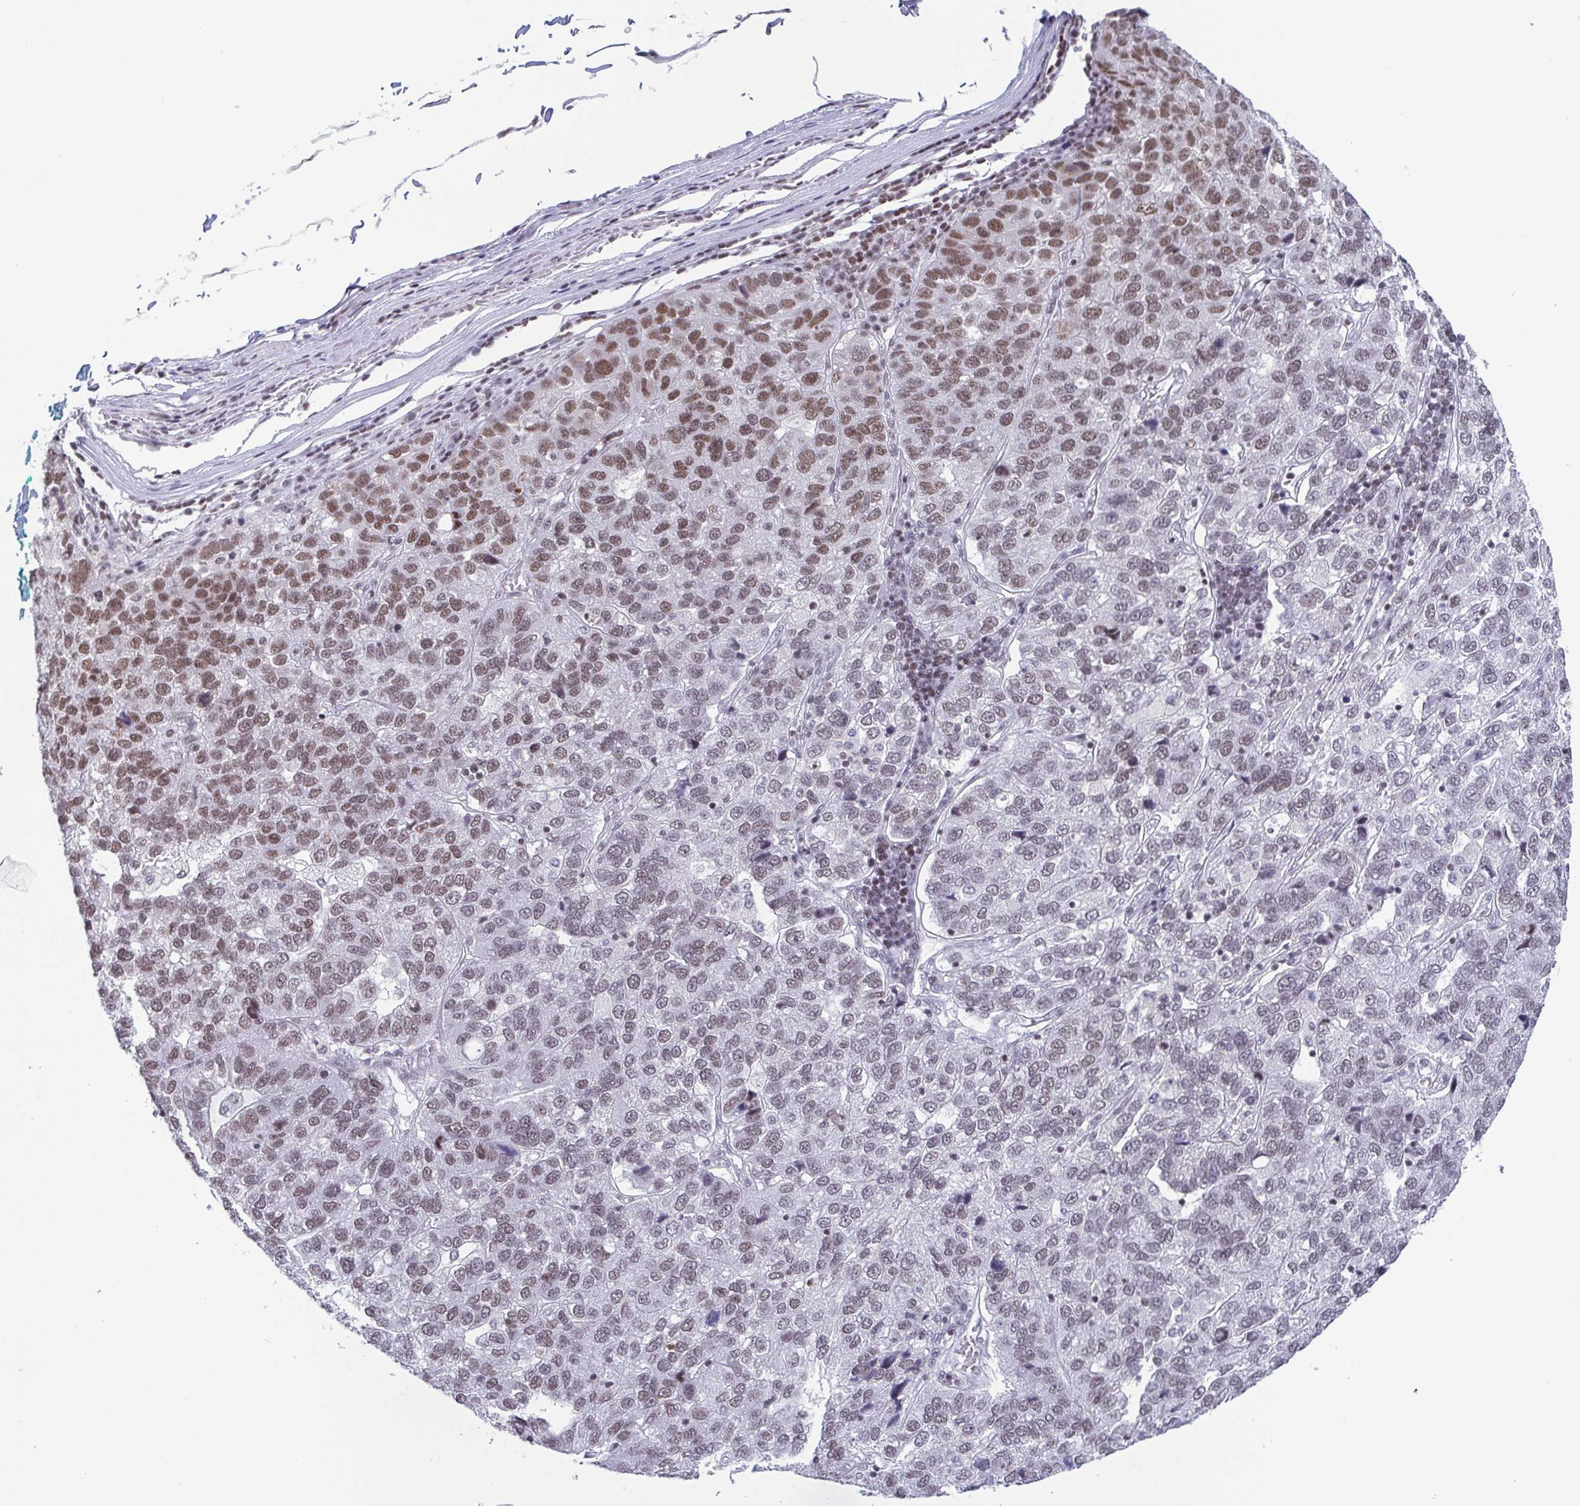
{"staining": {"intensity": "moderate", "quantity": "<25%", "location": "nuclear"}, "tissue": "pancreatic cancer", "cell_type": "Tumor cells", "image_type": "cancer", "snomed": [{"axis": "morphology", "description": "Adenocarcinoma, NOS"}, {"axis": "topography", "description": "Pancreas"}], "caption": "Immunohistochemical staining of pancreatic cancer displays moderate nuclear protein expression in about <25% of tumor cells.", "gene": "CTCF", "patient": {"sex": "female", "age": 61}}